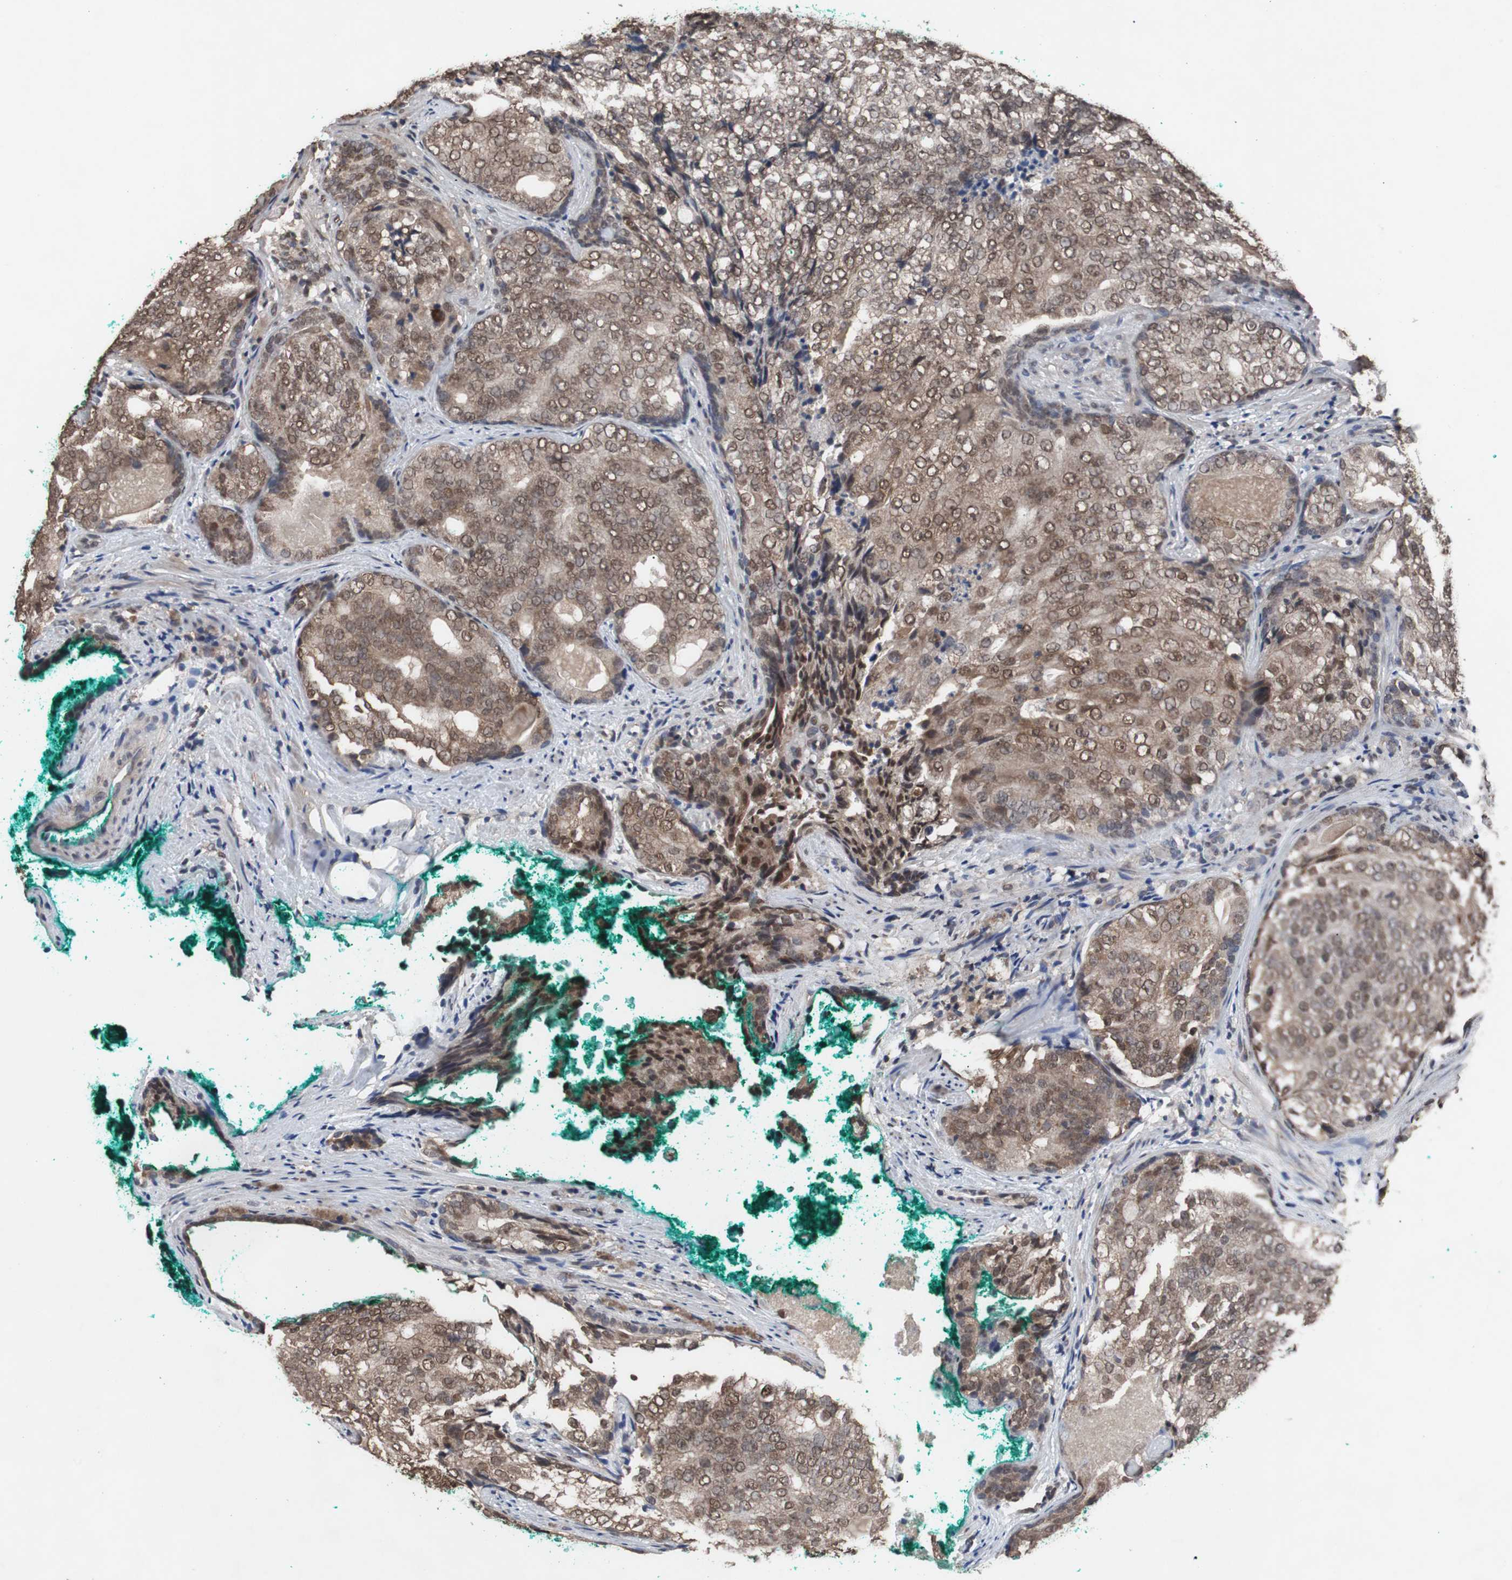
{"staining": {"intensity": "moderate", "quantity": ">75%", "location": "cytoplasmic/membranous,nuclear"}, "tissue": "prostate cancer", "cell_type": "Tumor cells", "image_type": "cancer", "snomed": [{"axis": "morphology", "description": "Adenocarcinoma, High grade"}, {"axis": "topography", "description": "Prostate"}], "caption": "High-power microscopy captured an immunohistochemistry image of adenocarcinoma (high-grade) (prostate), revealing moderate cytoplasmic/membranous and nuclear positivity in approximately >75% of tumor cells. (Brightfield microscopy of DAB IHC at high magnification).", "gene": "MED27", "patient": {"sex": "male", "age": 66}}